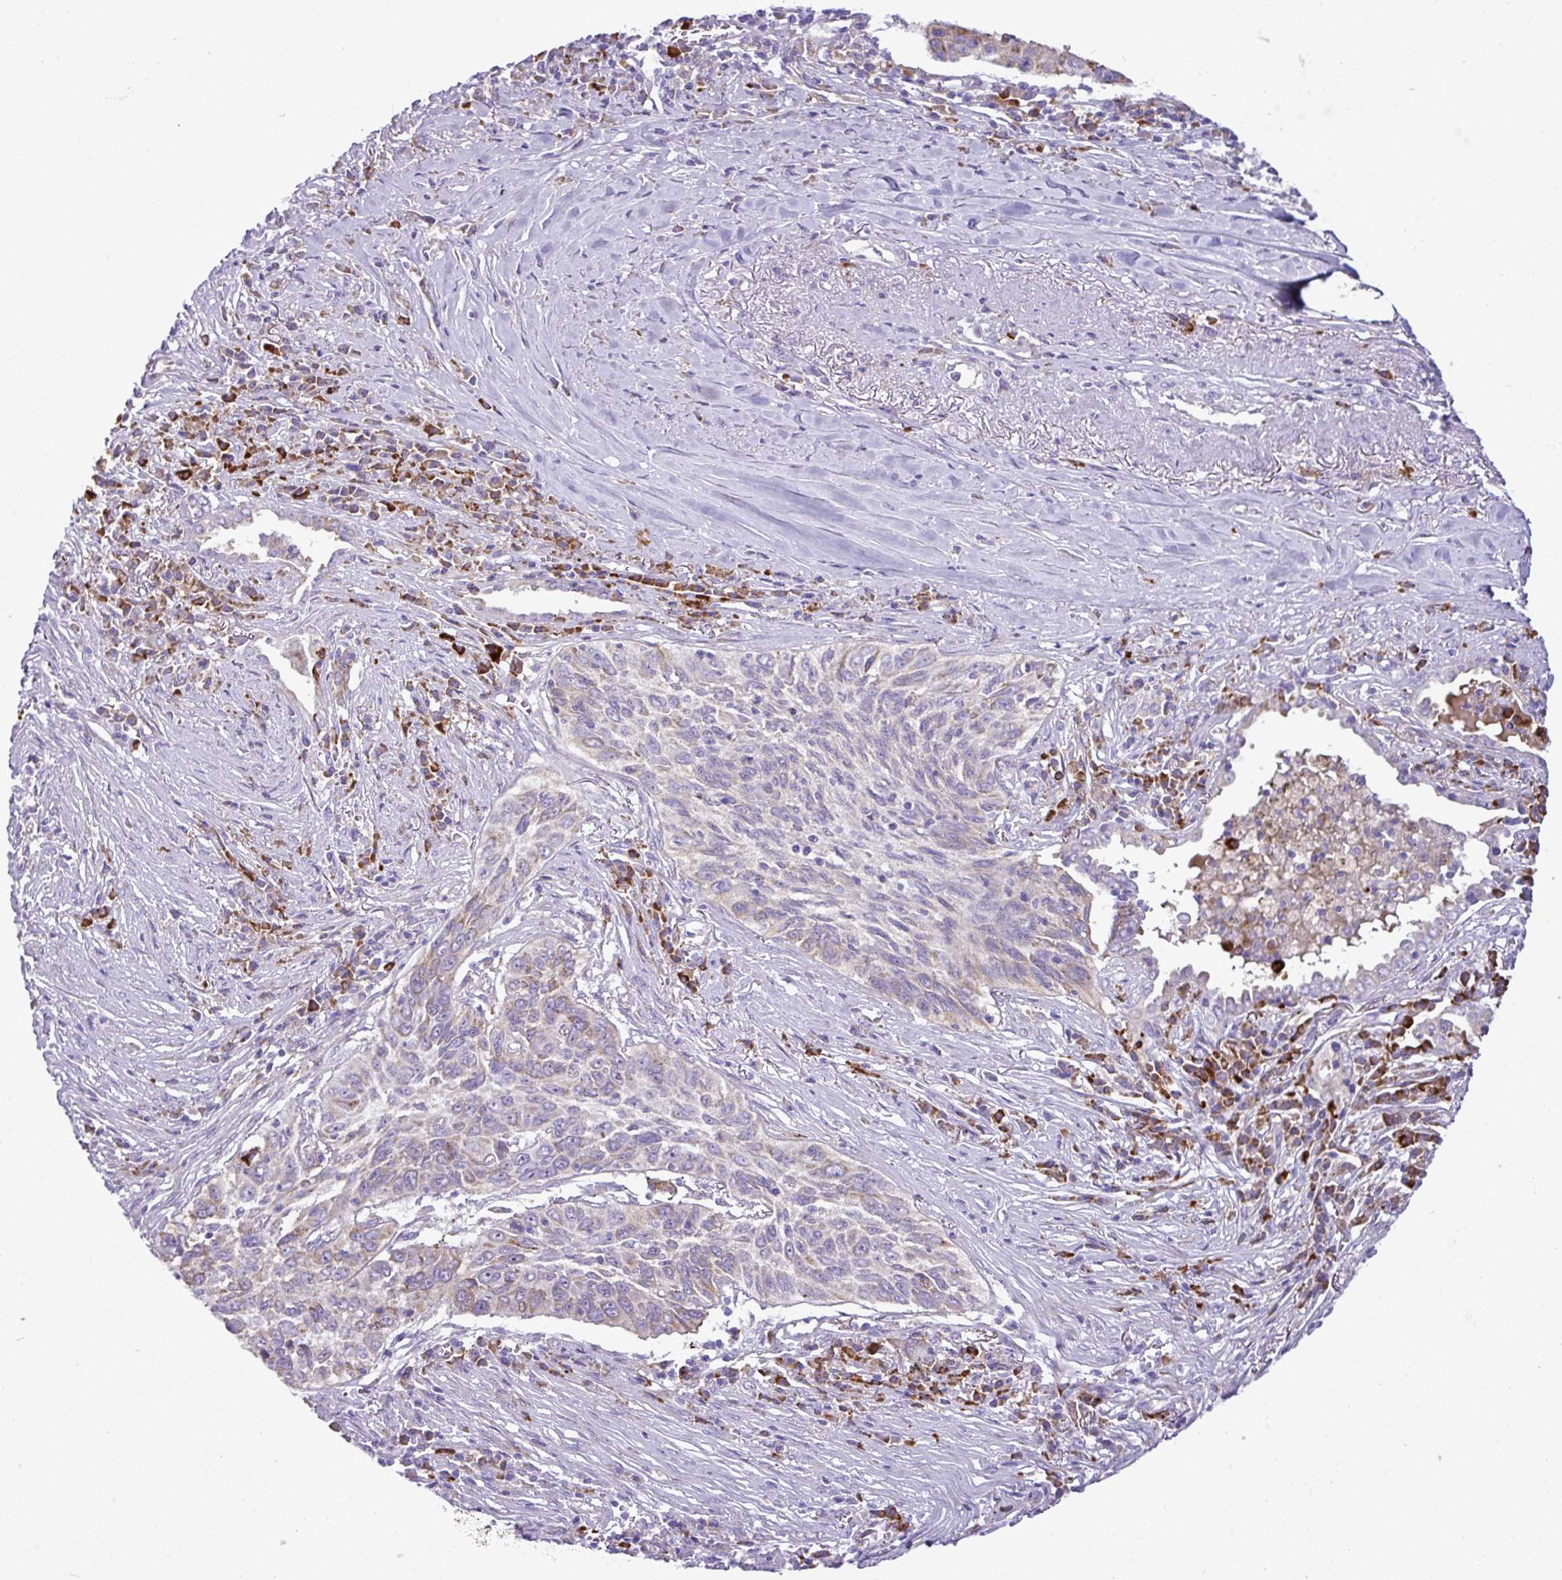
{"staining": {"intensity": "weak", "quantity": "<25%", "location": "cytoplasmic/membranous"}, "tissue": "lung cancer", "cell_type": "Tumor cells", "image_type": "cancer", "snomed": [{"axis": "morphology", "description": "Squamous cell carcinoma, NOS"}, {"axis": "topography", "description": "Lung"}], "caption": "Tumor cells are negative for protein expression in human lung squamous cell carcinoma. (DAB immunohistochemistry (IHC), high magnification).", "gene": "RGS21", "patient": {"sex": "female", "age": 66}}